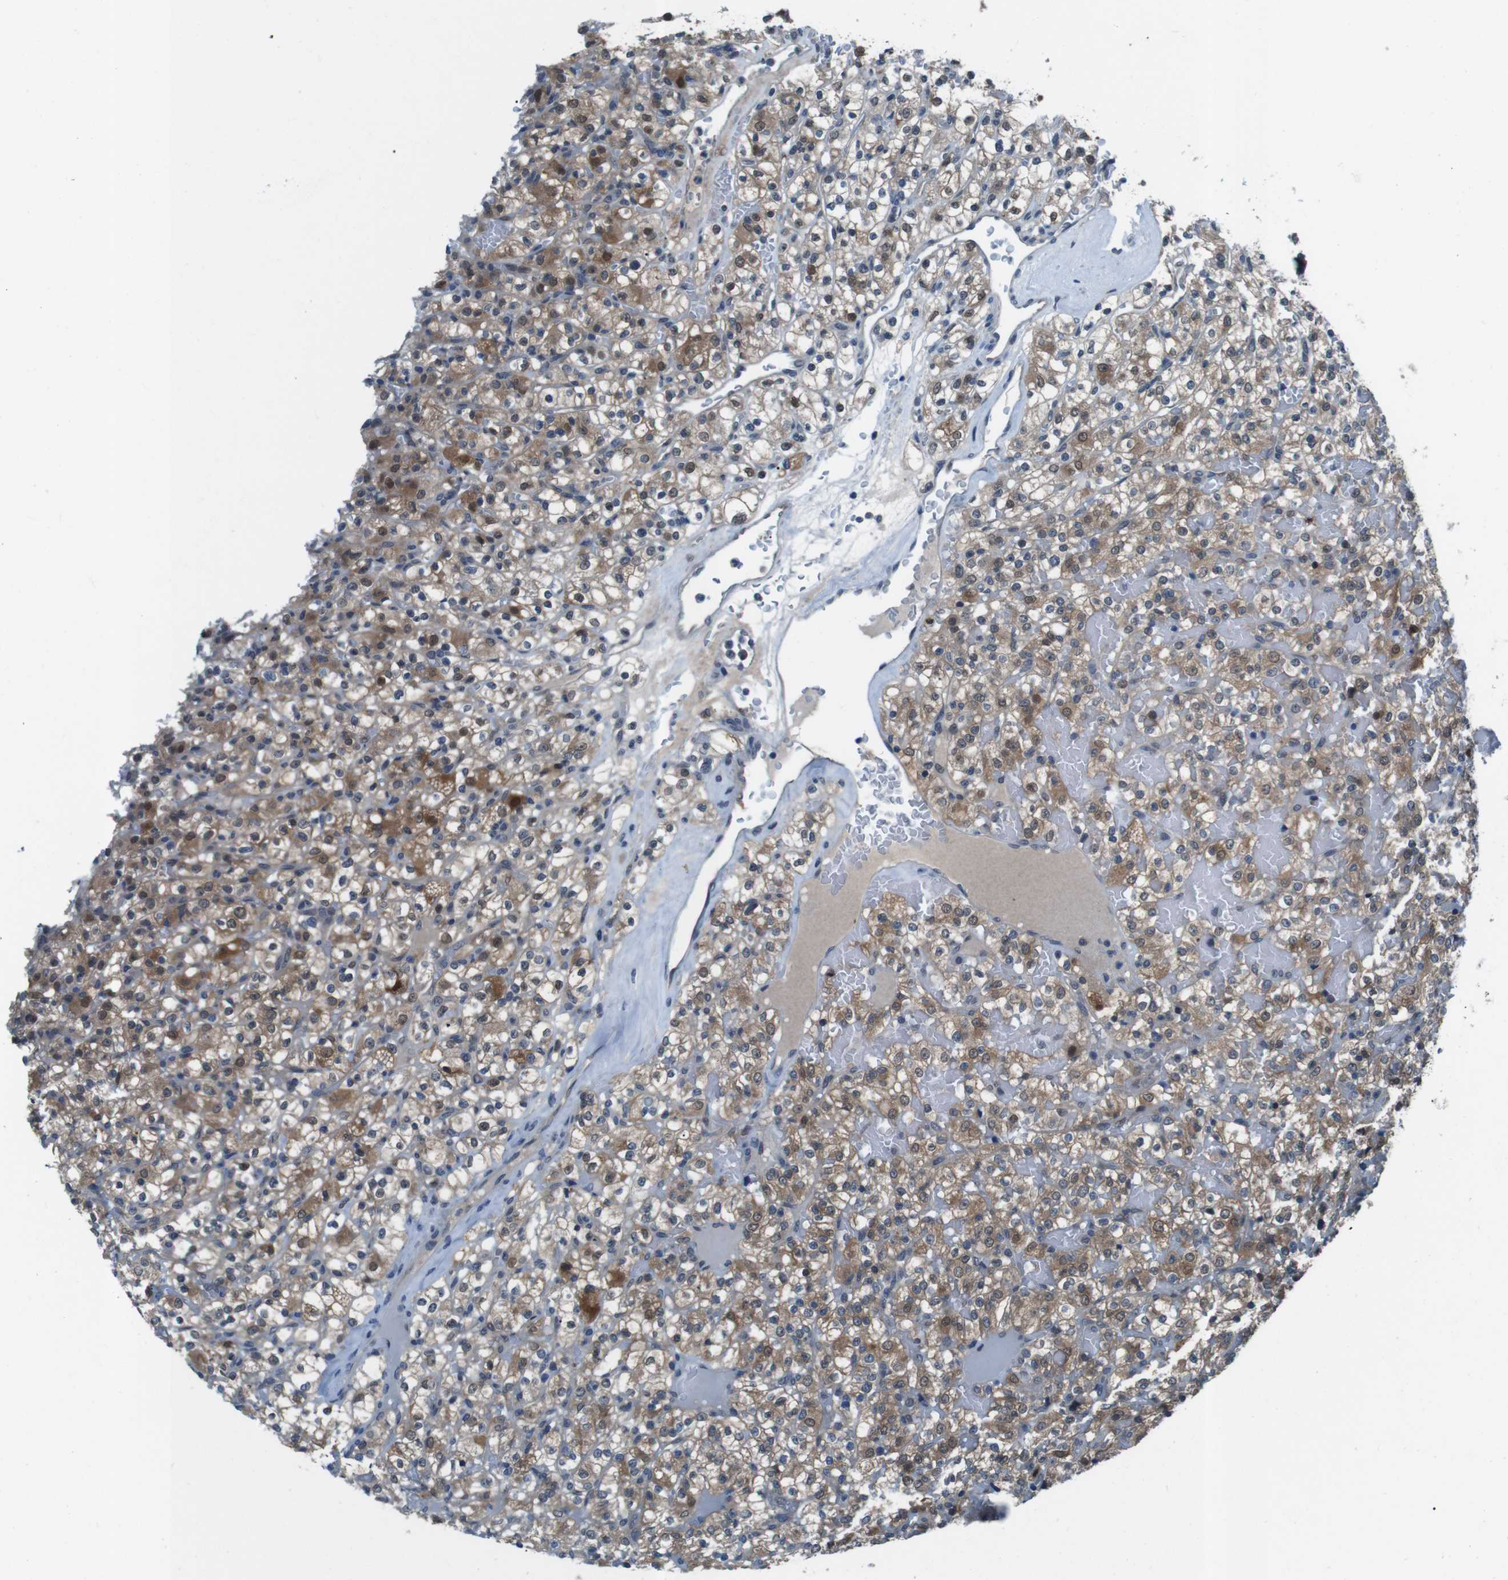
{"staining": {"intensity": "moderate", "quantity": ">75%", "location": "cytoplasmic/membranous,nuclear"}, "tissue": "renal cancer", "cell_type": "Tumor cells", "image_type": "cancer", "snomed": [{"axis": "morphology", "description": "Normal tissue, NOS"}, {"axis": "morphology", "description": "Adenocarcinoma, NOS"}, {"axis": "topography", "description": "Kidney"}], "caption": "High-magnification brightfield microscopy of renal cancer (adenocarcinoma) stained with DAB (brown) and counterstained with hematoxylin (blue). tumor cells exhibit moderate cytoplasmic/membranous and nuclear staining is present in approximately>75% of cells.", "gene": "LRP5", "patient": {"sex": "female", "age": 72}}